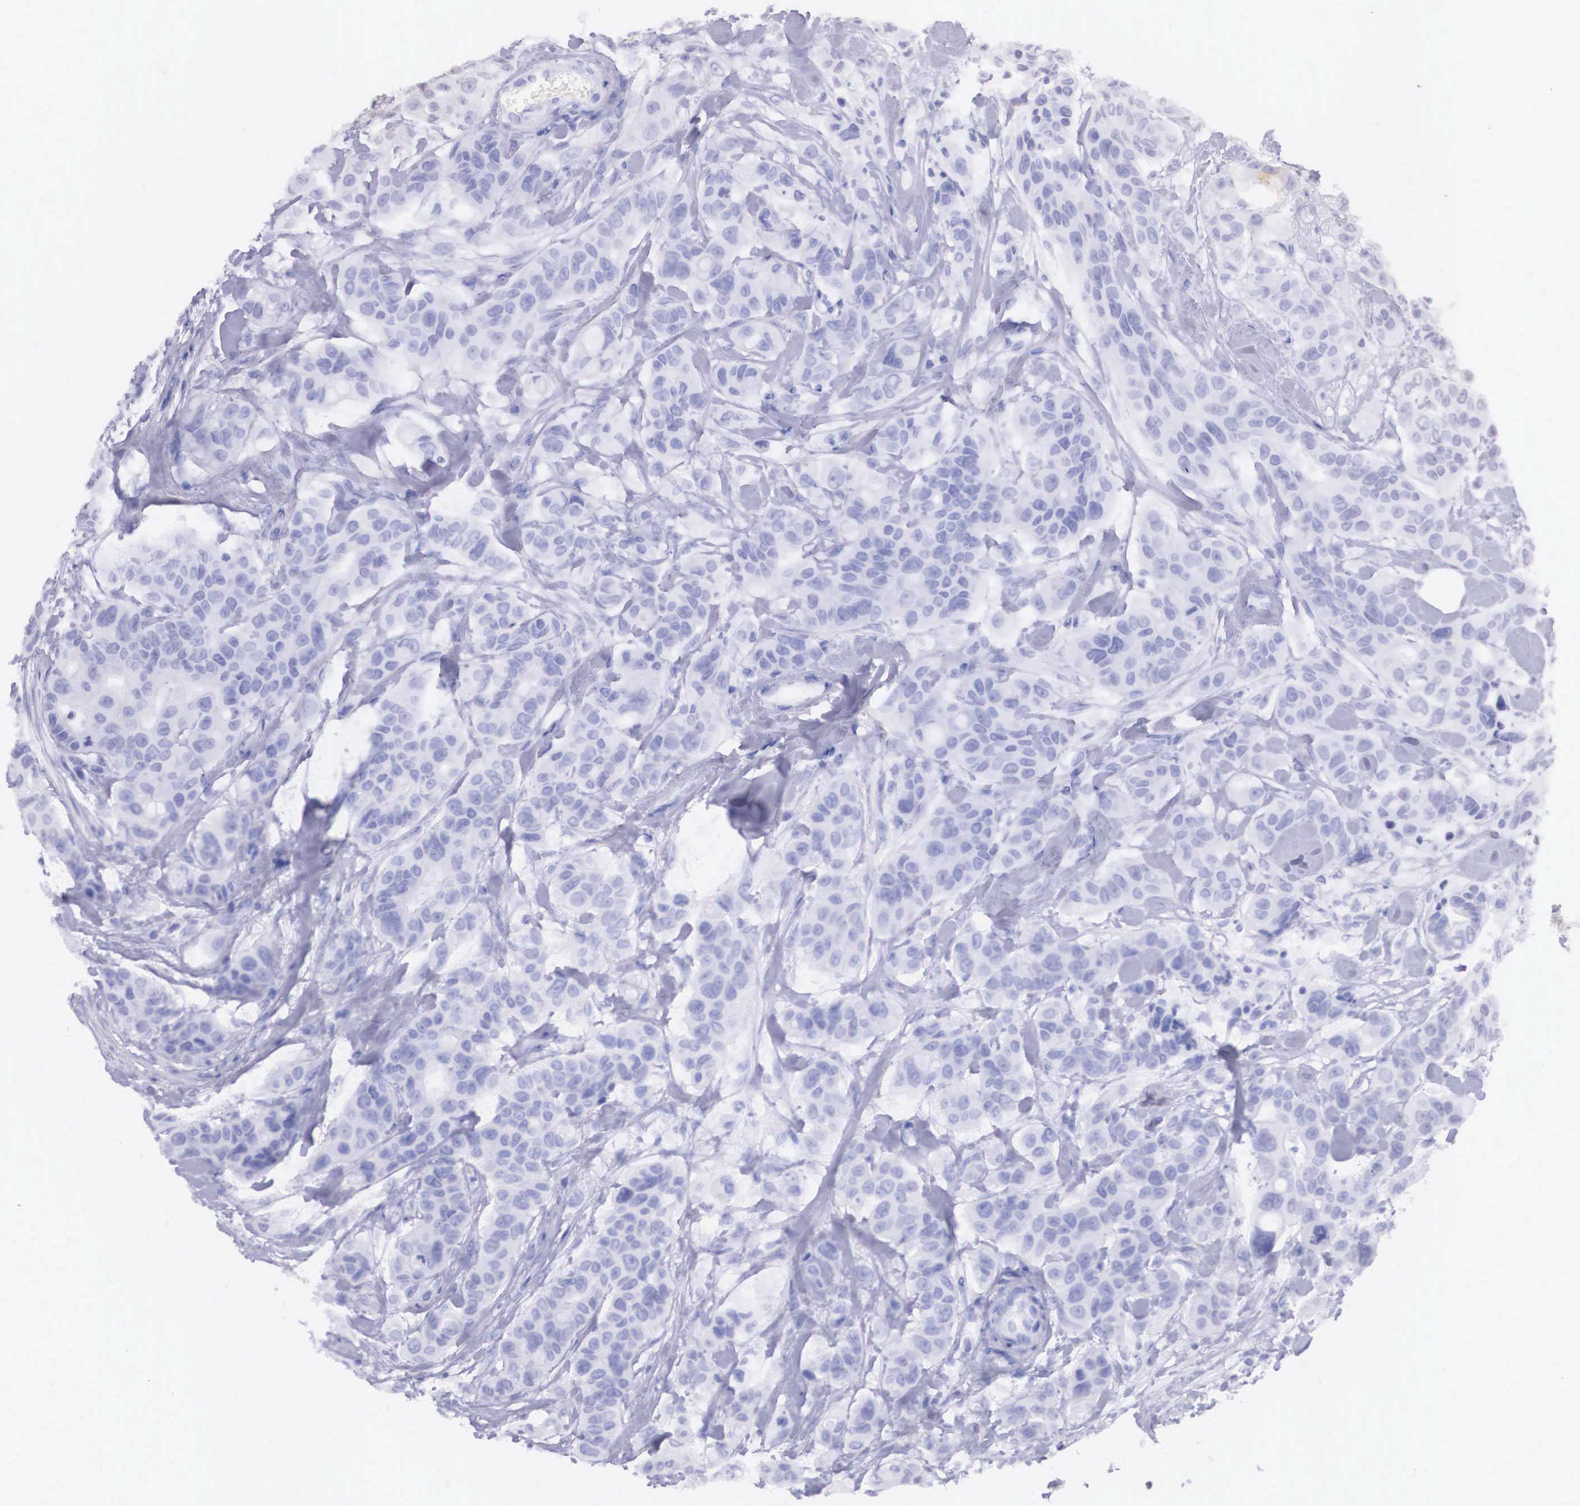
{"staining": {"intensity": "negative", "quantity": "none", "location": "none"}, "tissue": "colorectal cancer", "cell_type": "Tumor cells", "image_type": "cancer", "snomed": [{"axis": "morphology", "description": "Adenocarcinoma, NOS"}, {"axis": "topography", "description": "Colon"}], "caption": "Tumor cells show no significant positivity in adenocarcinoma (colorectal).", "gene": "ETV6", "patient": {"sex": "female", "age": 70}}